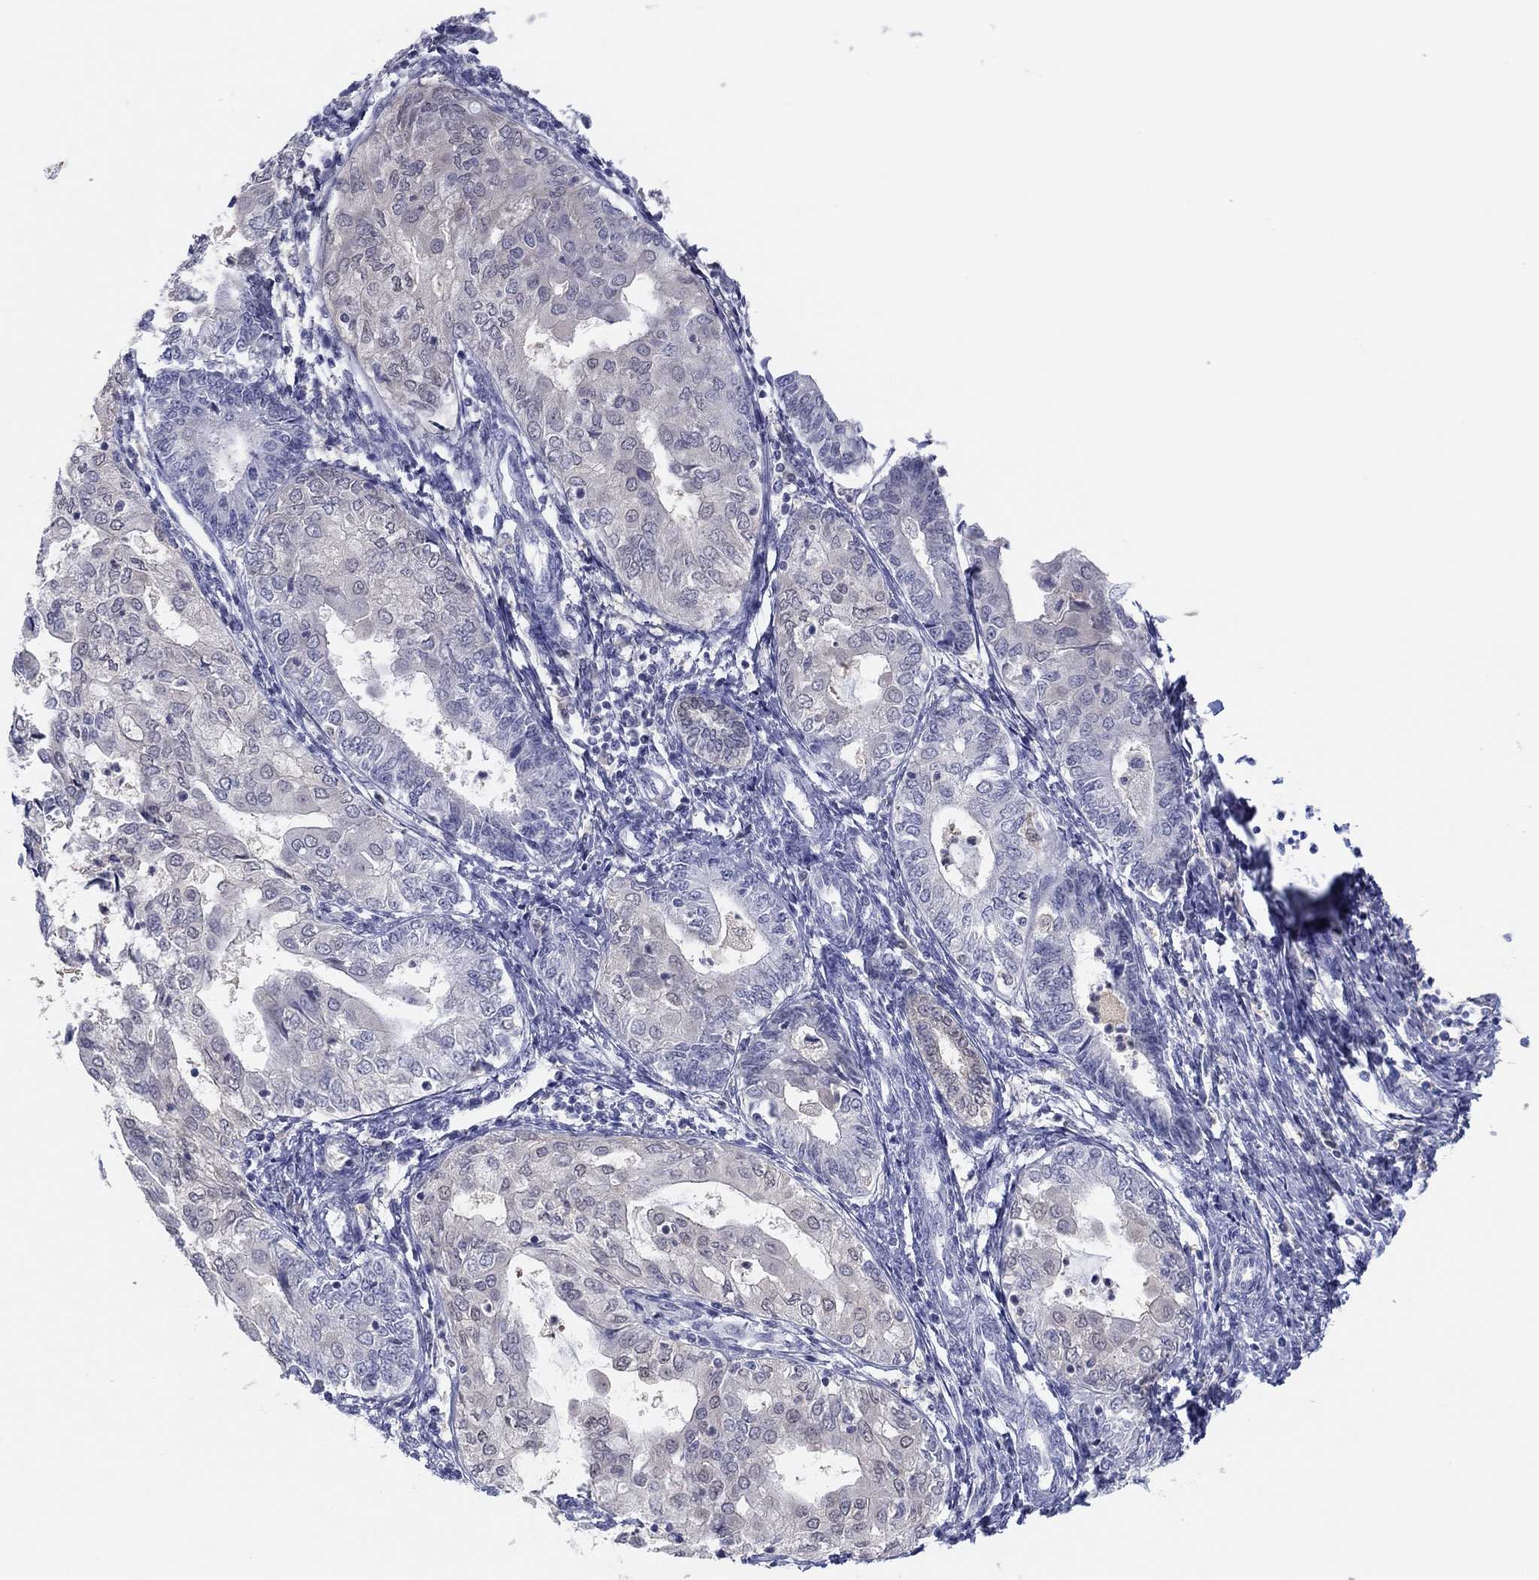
{"staining": {"intensity": "negative", "quantity": "none", "location": "none"}, "tissue": "endometrial cancer", "cell_type": "Tumor cells", "image_type": "cancer", "snomed": [{"axis": "morphology", "description": "Adenocarcinoma, NOS"}, {"axis": "topography", "description": "Endometrium"}], "caption": "Tumor cells show no significant protein positivity in adenocarcinoma (endometrial).", "gene": "PDXK", "patient": {"sex": "female", "age": 68}}